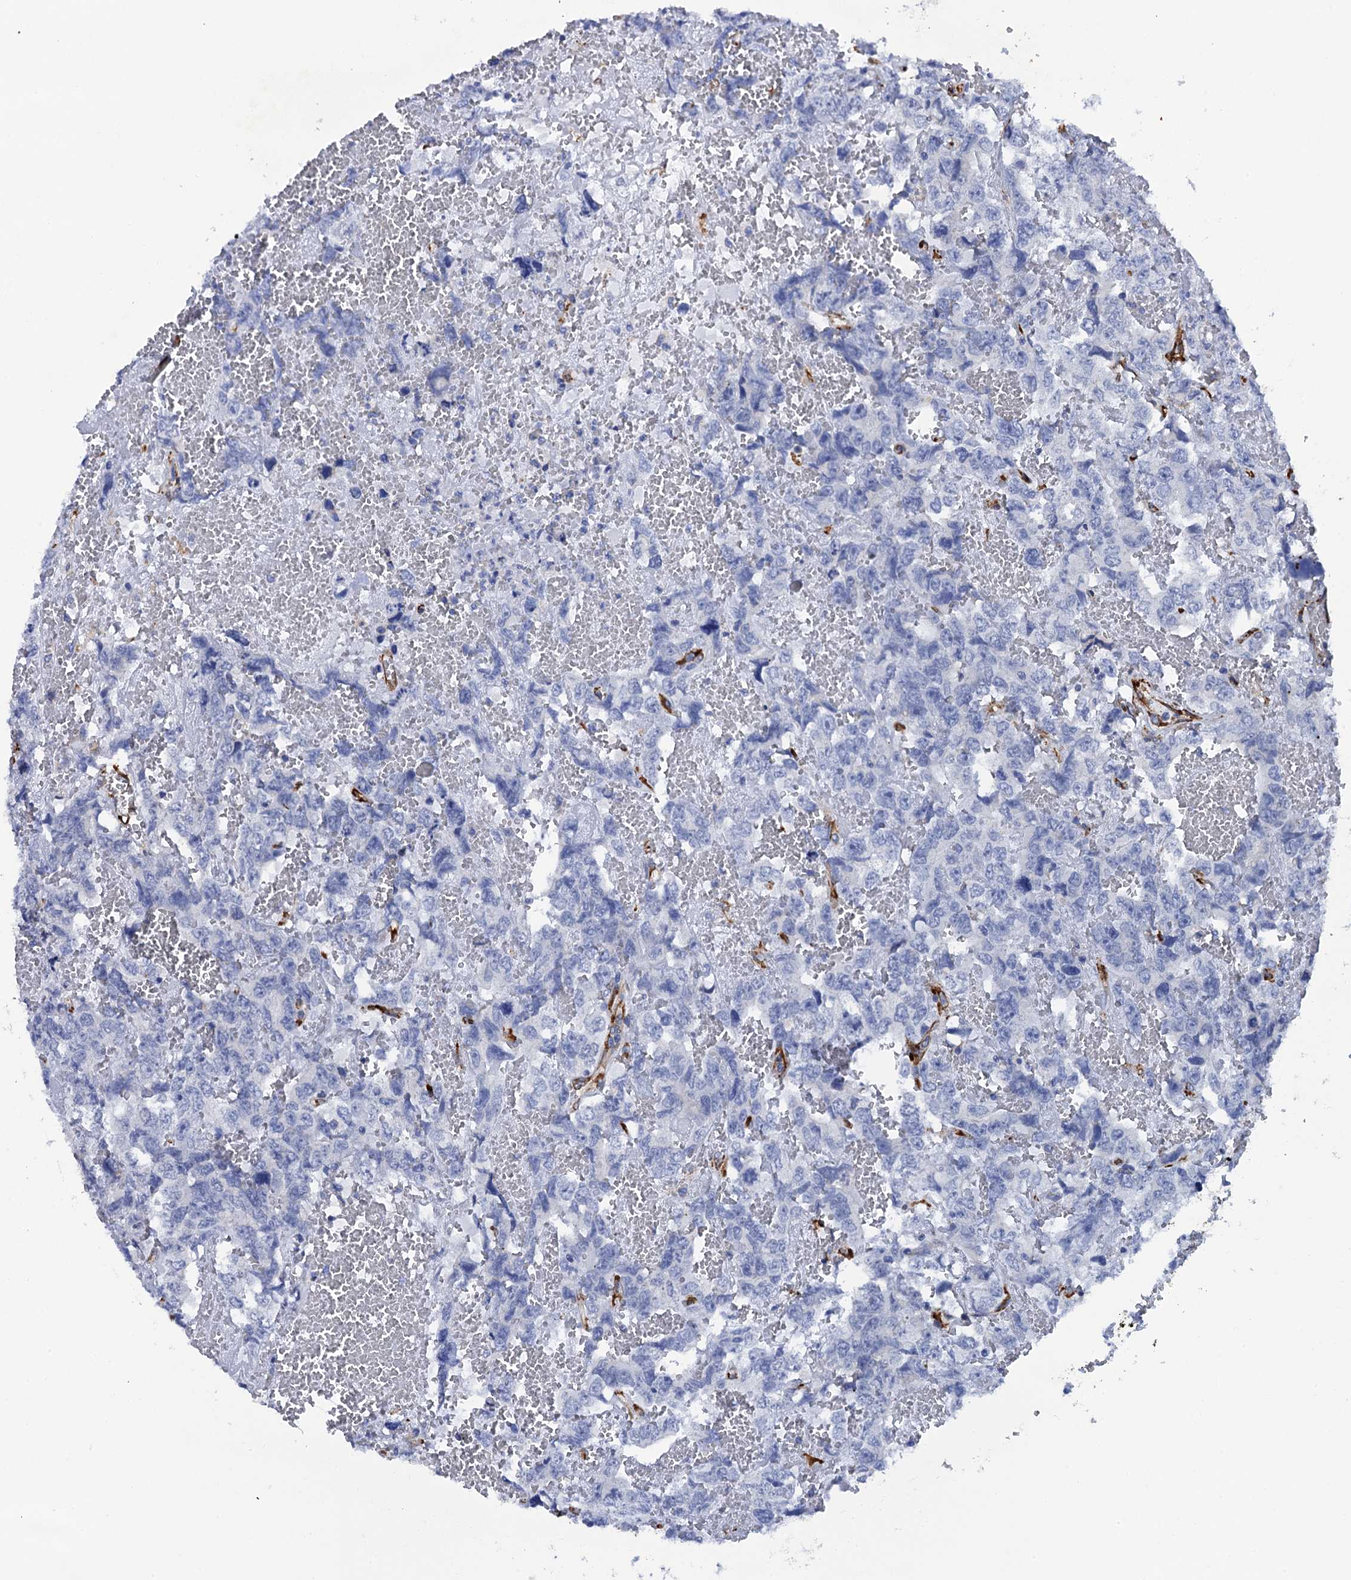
{"staining": {"intensity": "negative", "quantity": "none", "location": "none"}, "tissue": "testis cancer", "cell_type": "Tumor cells", "image_type": "cancer", "snomed": [{"axis": "morphology", "description": "Carcinoma, Embryonal, NOS"}, {"axis": "topography", "description": "Testis"}], "caption": "Protein analysis of testis embryonal carcinoma reveals no significant expression in tumor cells.", "gene": "POGLUT3", "patient": {"sex": "male", "age": 45}}